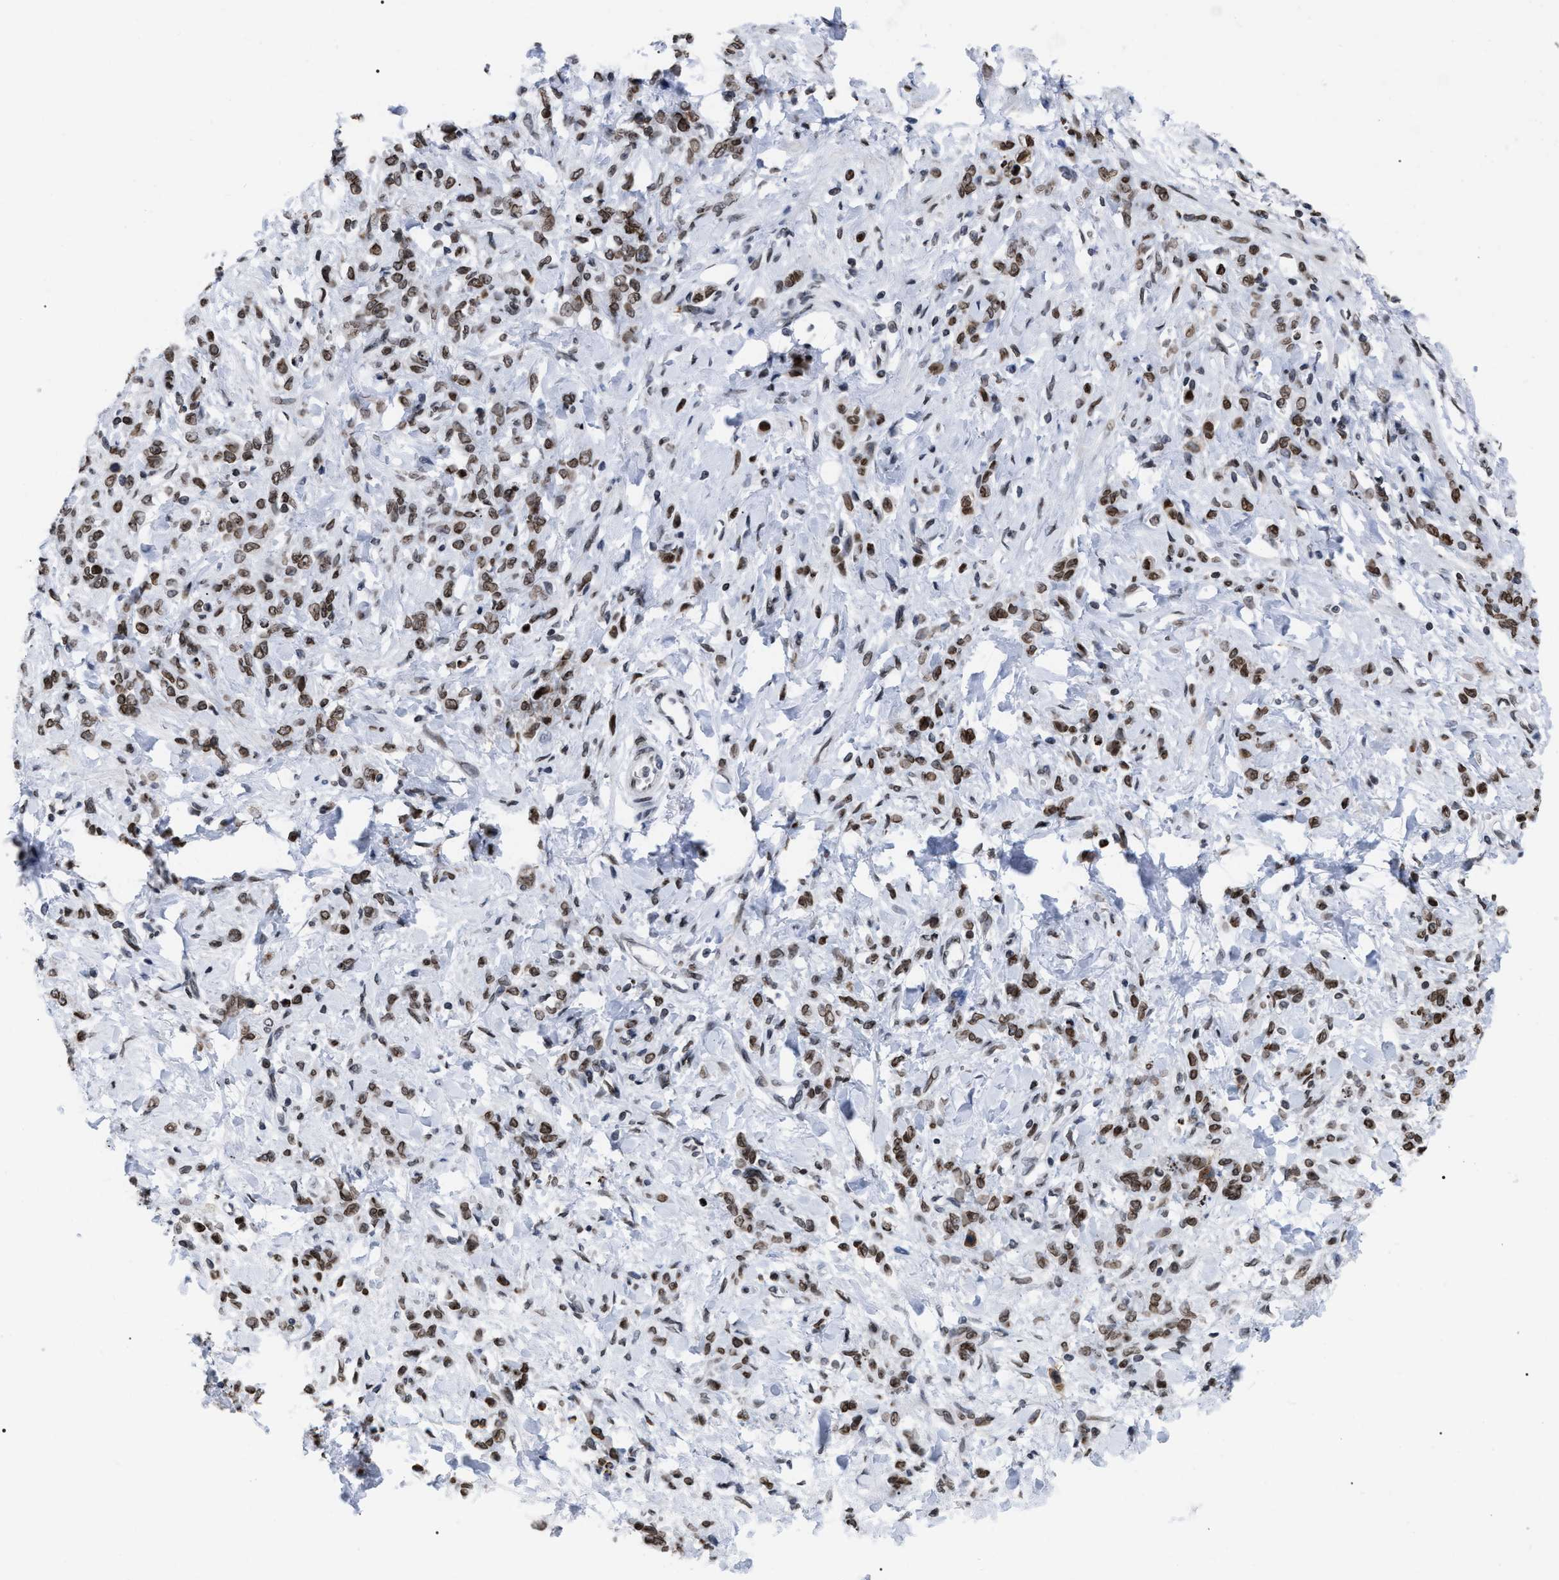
{"staining": {"intensity": "moderate", "quantity": ">75%", "location": "nuclear"}, "tissue": "stomach cancer", "cell_type": "Tumor cells", "image_type": "cancer", "snomed": [{"axis": "morphology", "description": "Normal tissue, NOS"}, {"axis": "morphology", "description": "Adenocarcinoma, NOS"}, {"axis": "topography", "description": "Stomach"}], "caption": "This histopathology image displays adenocarcinoma (stomach) stained with immunohistochemistry to label a protein in brown. The nuclear of tumor cells show moderate positivity for the protein. Nuclei are counter-stained blue.", "gene": "TPR", "patient": {"sex": "male", "age": 82}}